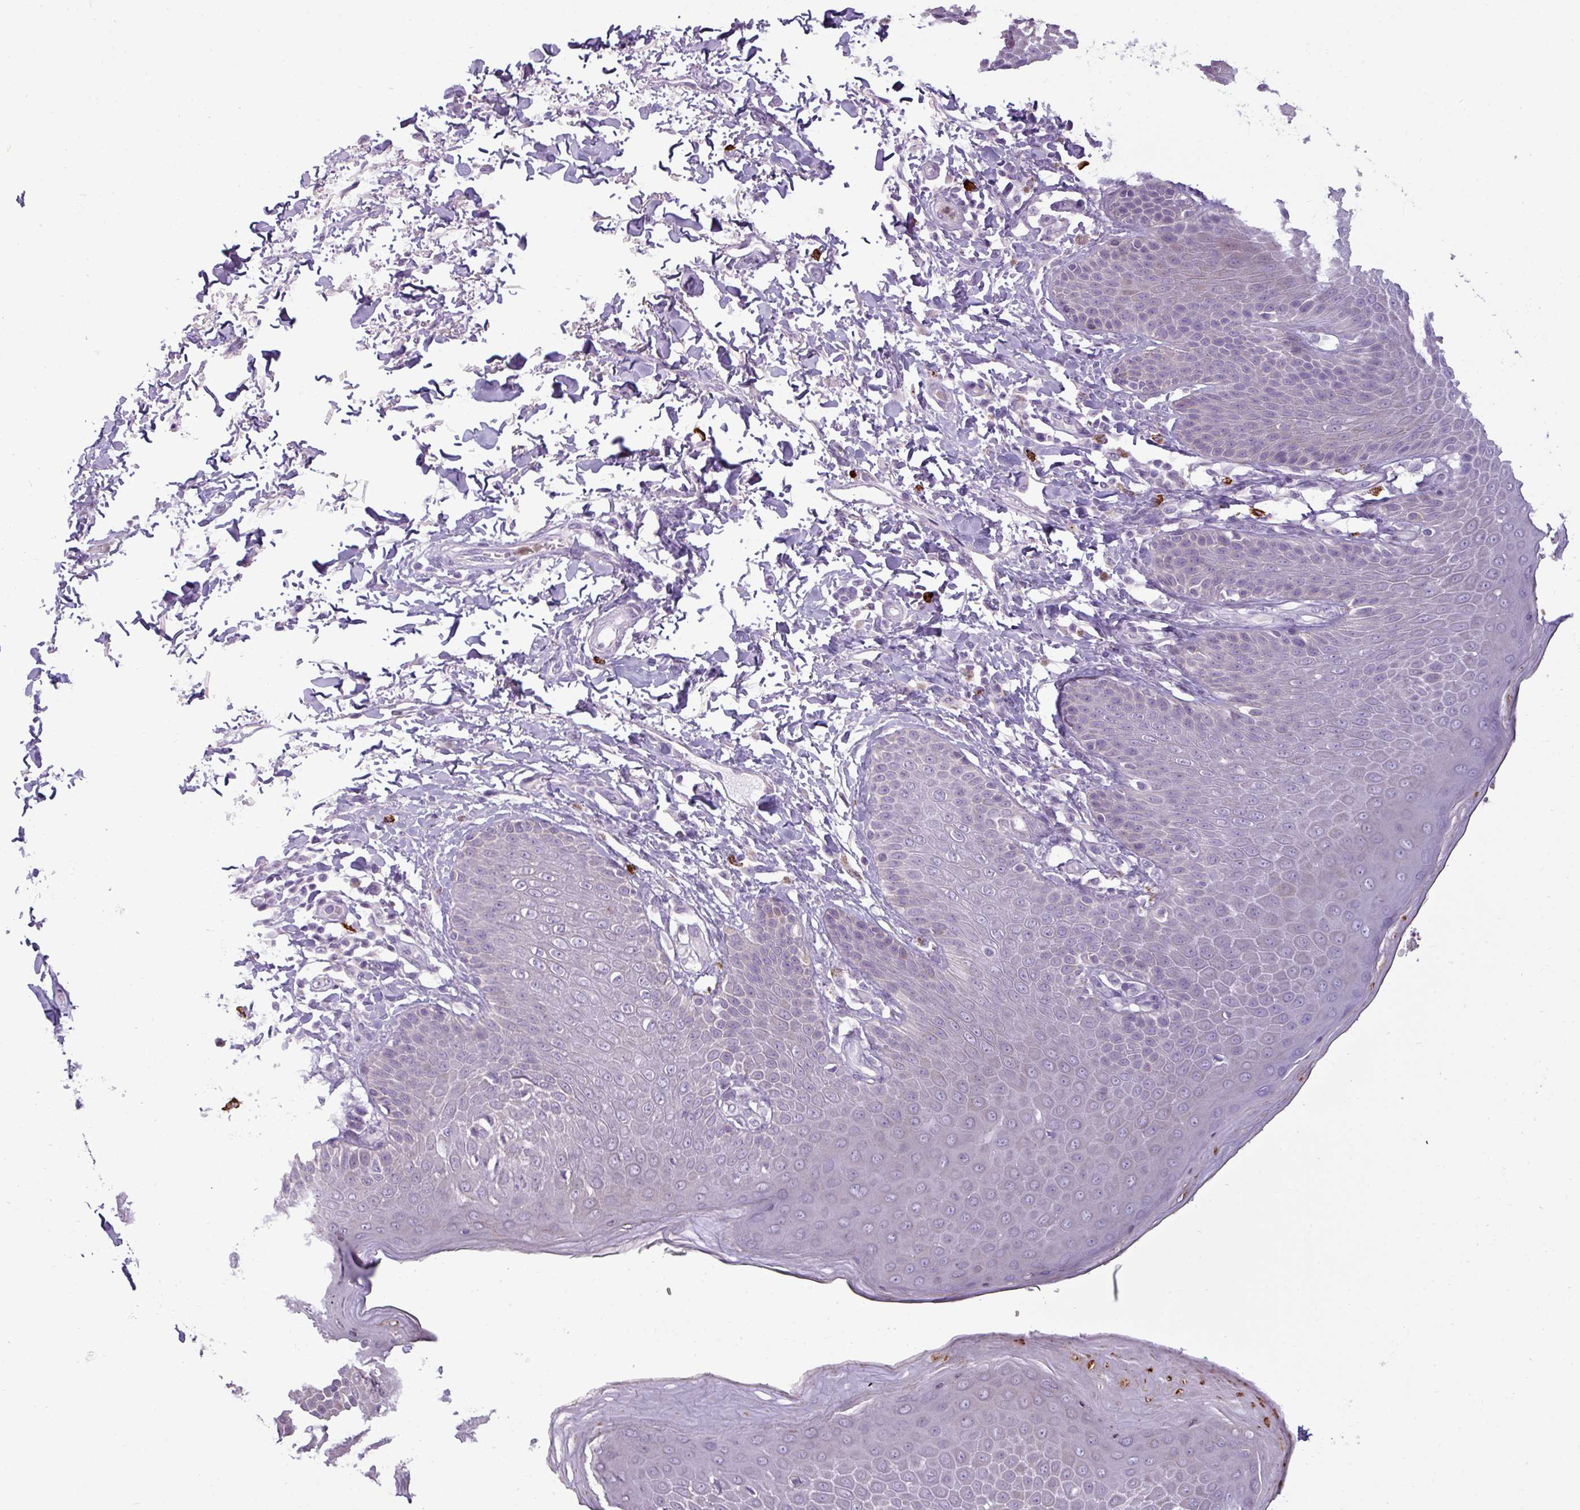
{"staining": {"intensity": "negative", "quantity": "none", "location": "none"}, "tissue": "skin", "cell_type": "Epidermal cells", "image_type": "normal", "snomed": [{"axis": "morphology", "description": "Normal tissue, NOS"}, {"axis": "topography", "description": "Peripheral nerve tissue"}], "caption": "IHC photomicrograph of unremarkable human skin stained for a protein (brown), which shows no staining in epidermal cells. (DAB IHC visualized using brightfield microscopy, high magnification).", "gene": "TRIM39", "patient": {"sex": "male", "age": 51}}